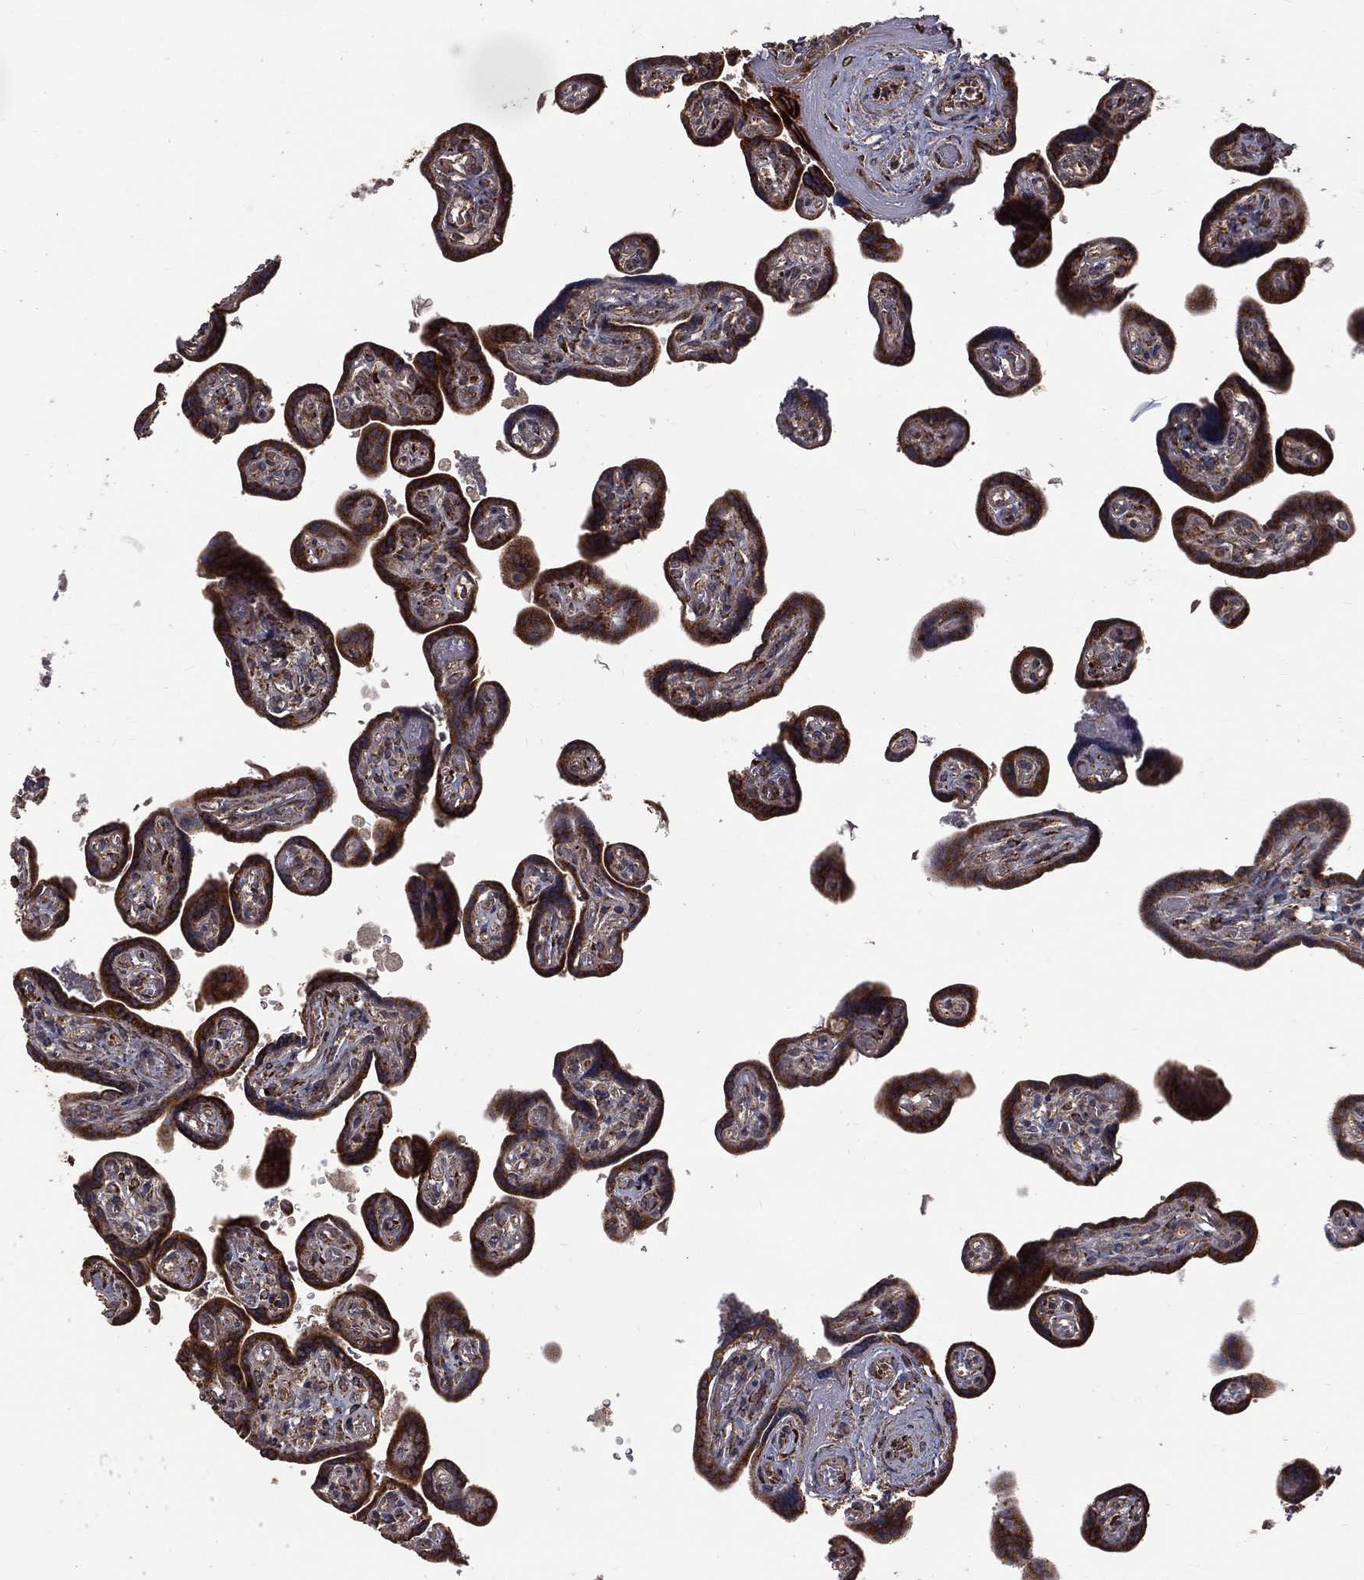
{"staining": {"intensity": "moderate", "quantity": ">75%", "location": "cytoplasmic/membranous"}, "tissue": "placenta", "cell_type": "Decidual cells", "image_type": "normal", "snomed": [{"axis": "morphology", "description": "Normal tissue, NOS"}, {"axis": "topography", "description": "Placenta"}], "caption": "The micrograph demonstrates immunohistochemical staining of benign placenta. There is moderate cytoplasmic/membranous staining is present in about >75% of decidual cells. Immunohistochemistry stains the protein of interest in brown and the nuclei are stained blue.", "gene": "OLFML1", "patient": {"sex": "female", "age": 32}}